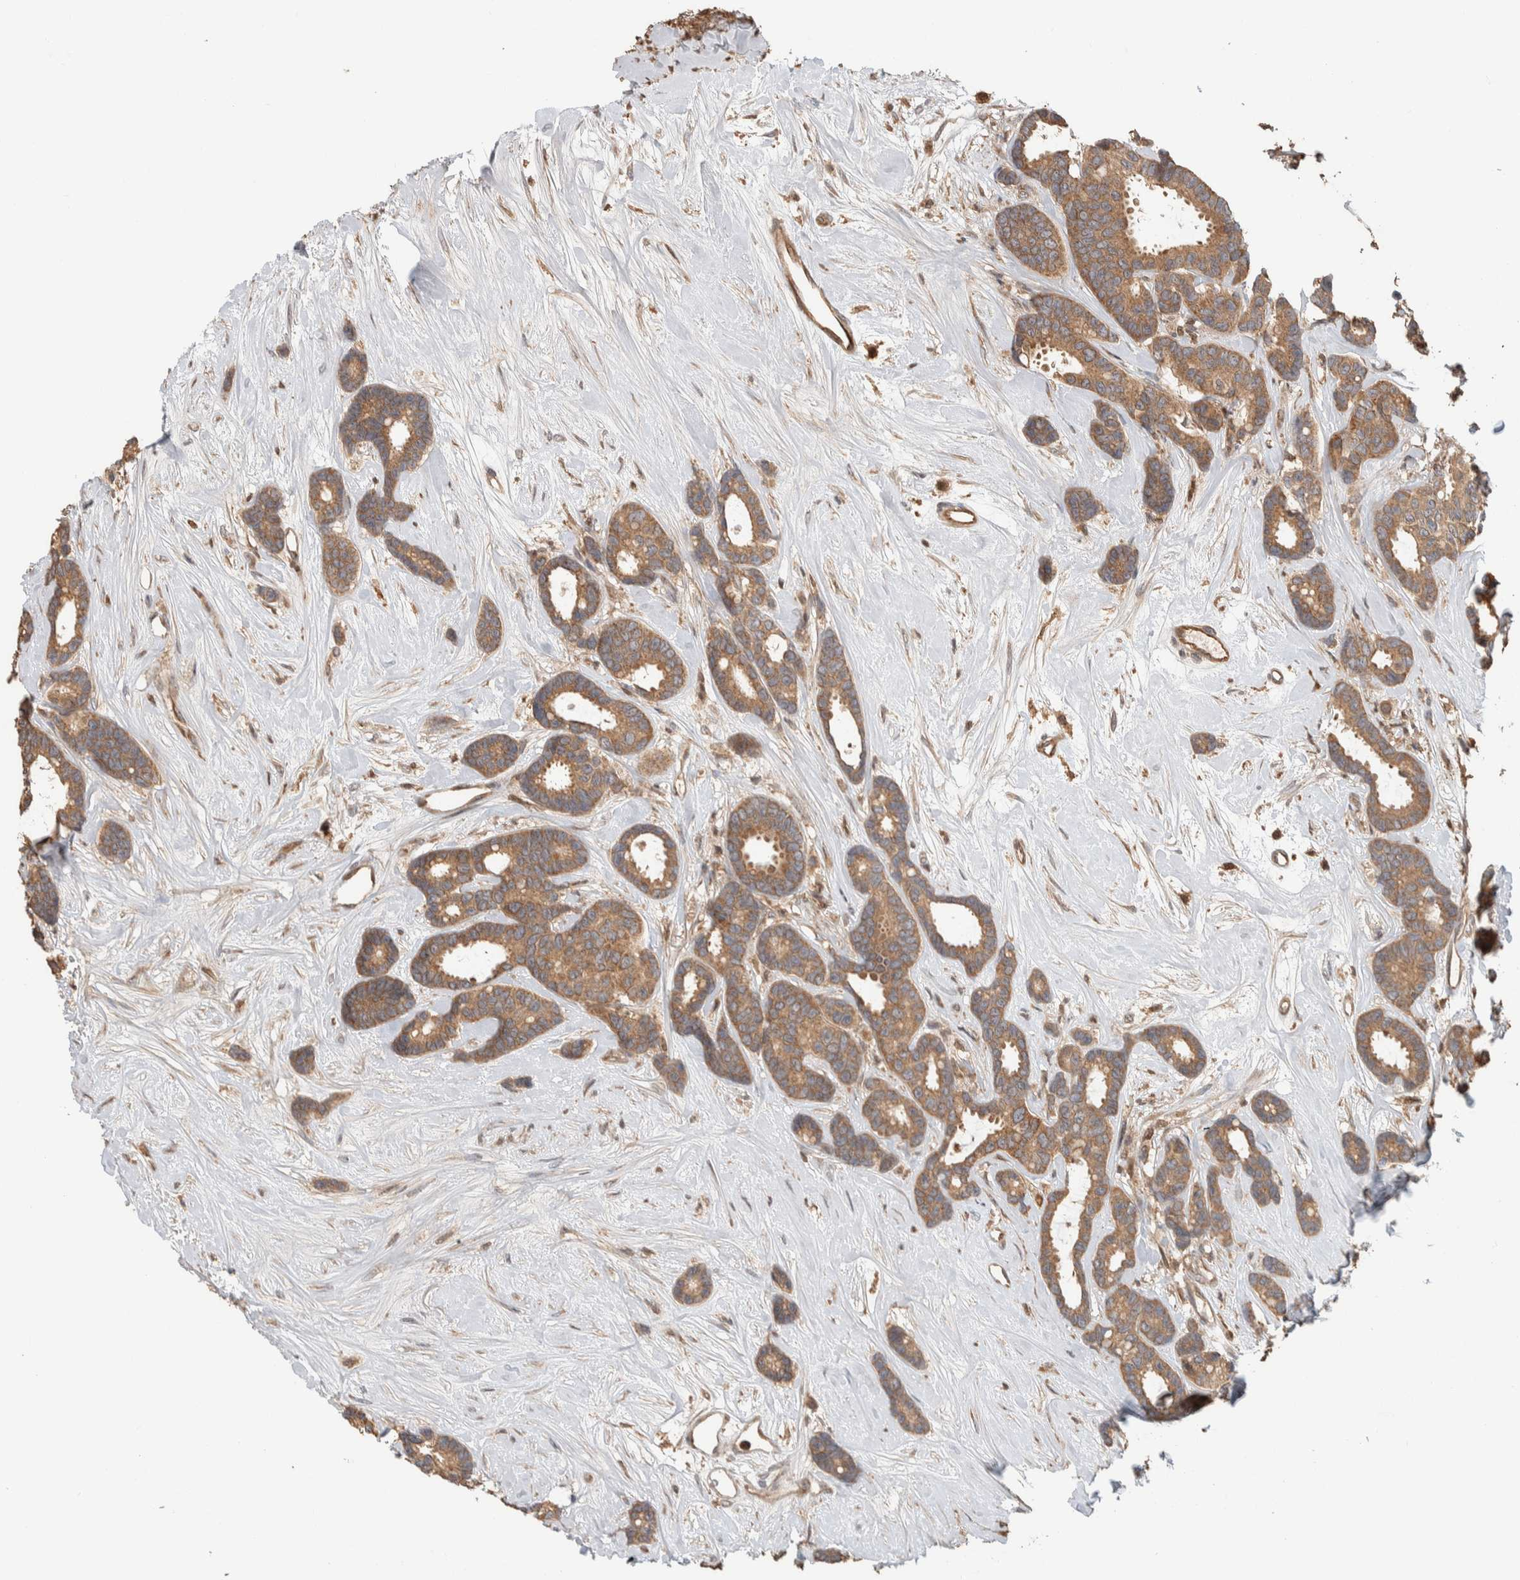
{"staining": {"intensity": "moderate", "quantity": ">75%", "location": "cytoplasmic/membranous"}, "tissue": "breast cancer", "cell_type": "Tumor cells", "image_type": "cancer", "snomed": [{"axis": "morphology", "description": "Duct carcinoma"}, {"axis": "topography", "description": "Breast"}], "caption": "Breast invasive ductal carcinoma stained with a brown dye exhibits moderate cytoplasmic/membranous positive staining in approximately >75% of tumor cells.", "gene": "VPS53", "patient": {"sex": "female", "age": 87}}